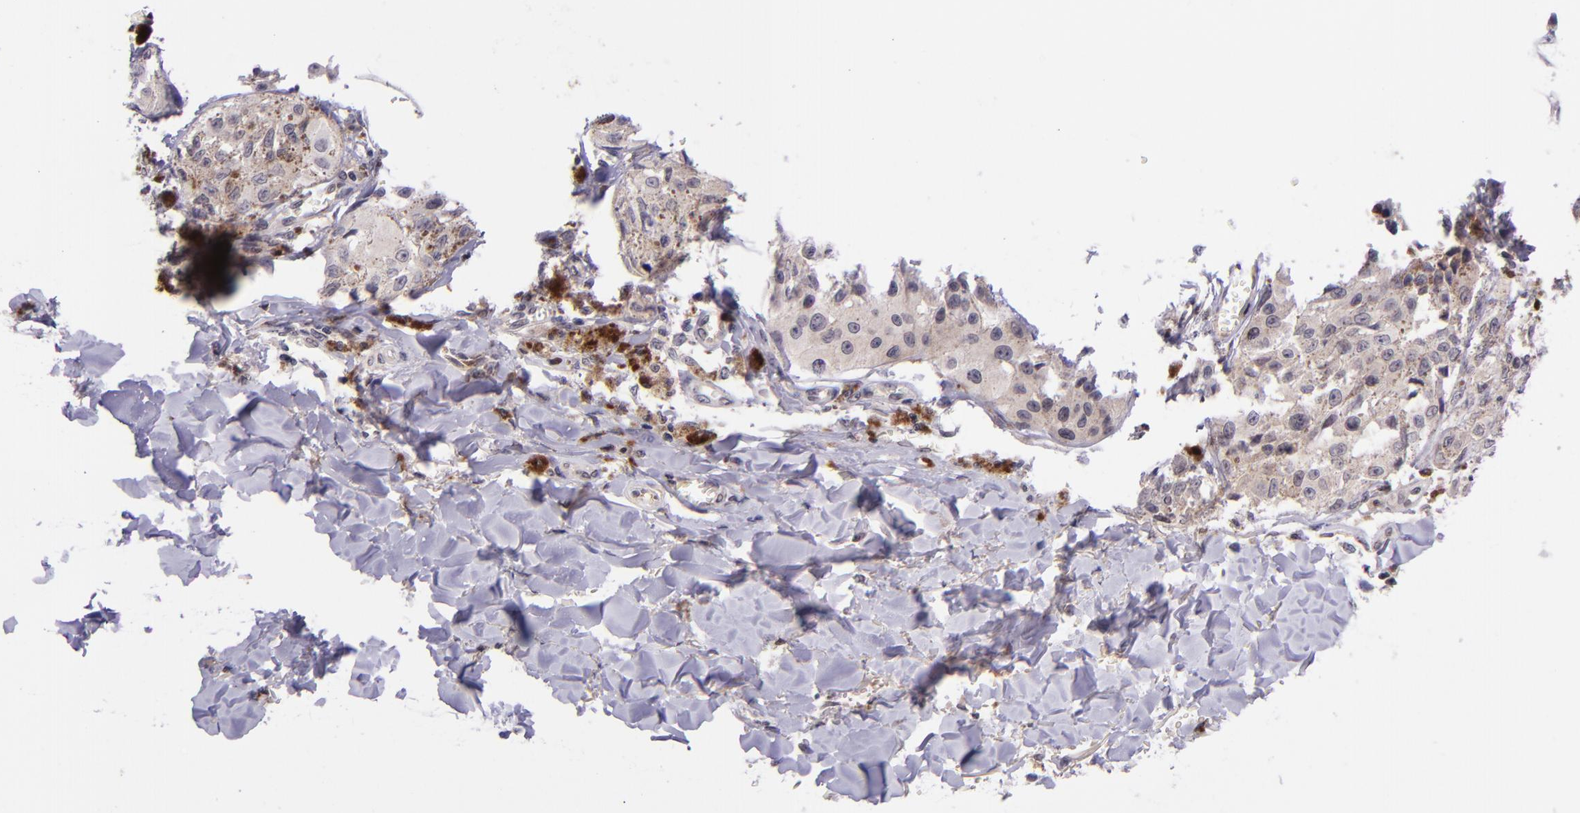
{"staining": {"intensity": "negative", "quantity": "none", "location": "none"}, "tissue": "melanoma", "cell_type": "Tumor cells", "image_type": "cancer", "snomed": [{"axis": "morphology", "description": "Malignant melanoma, NOS"}, {"axis": "topography", "description": "Skin"}], "caption": "This is an immunohistochemistry photomicrograph of malignant melanoma. There is no positivity in tumor cells.", "gene": "SELL", "patient": {"sex": "female", "age": 82}}